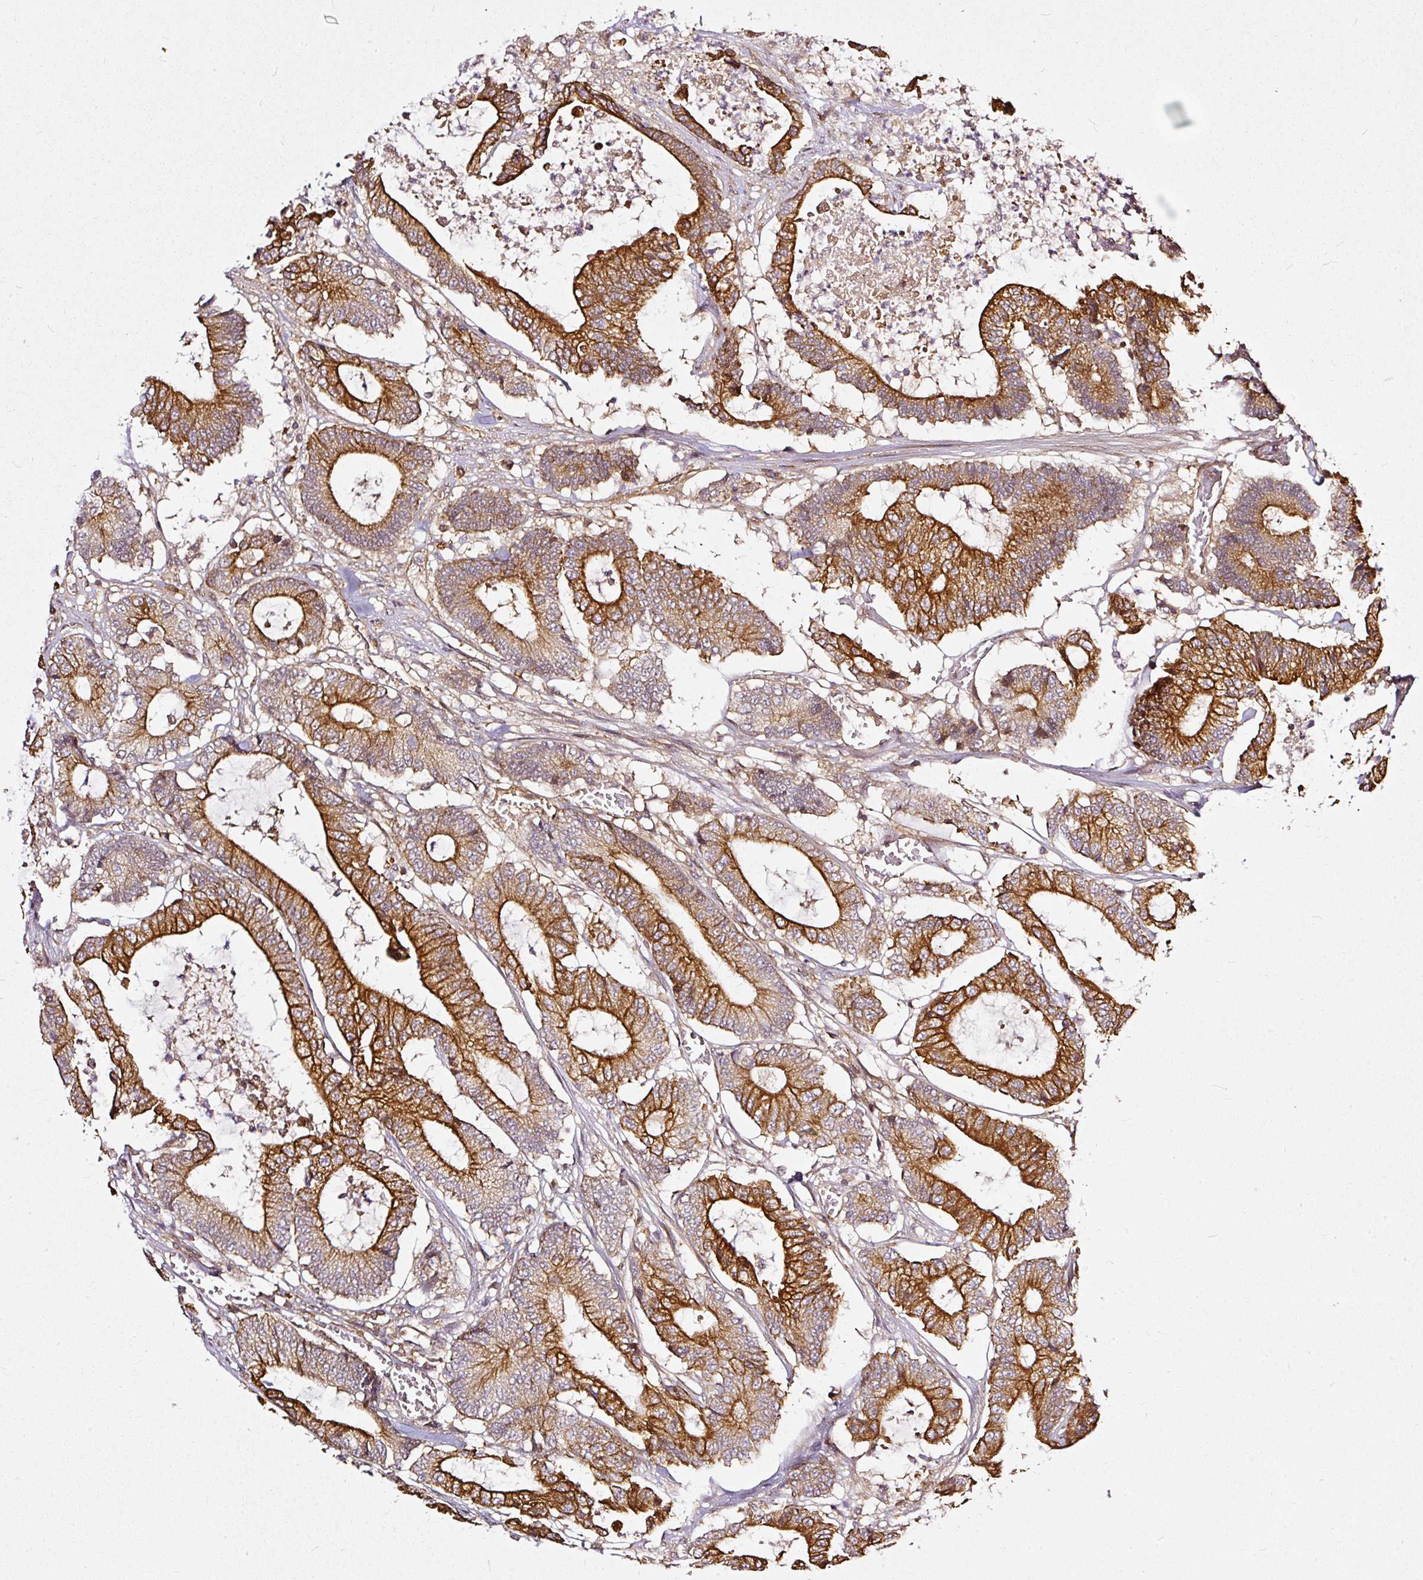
{"staining": {"intensity": "strong", "quantity": "25%-75%", "location": "cytoplasmic/membranous"}, "tissue": "colorectal cancer", "cell_type": "Tumor cells", "image_type": "cancer", "snomed": [{"axis": "morphology", "description": "Adenocarcinoma, NOS"}, {"axis": "topography", "description": "Colon"}], "caption": "Tumor cells reveal high levels of strong cytoplasmic/membranous expression in about 25%-75% of cells in colorectal adenocarcinoma.", "gene": "MIF4GD", "patient": {"sex": "female", "age": 84}}